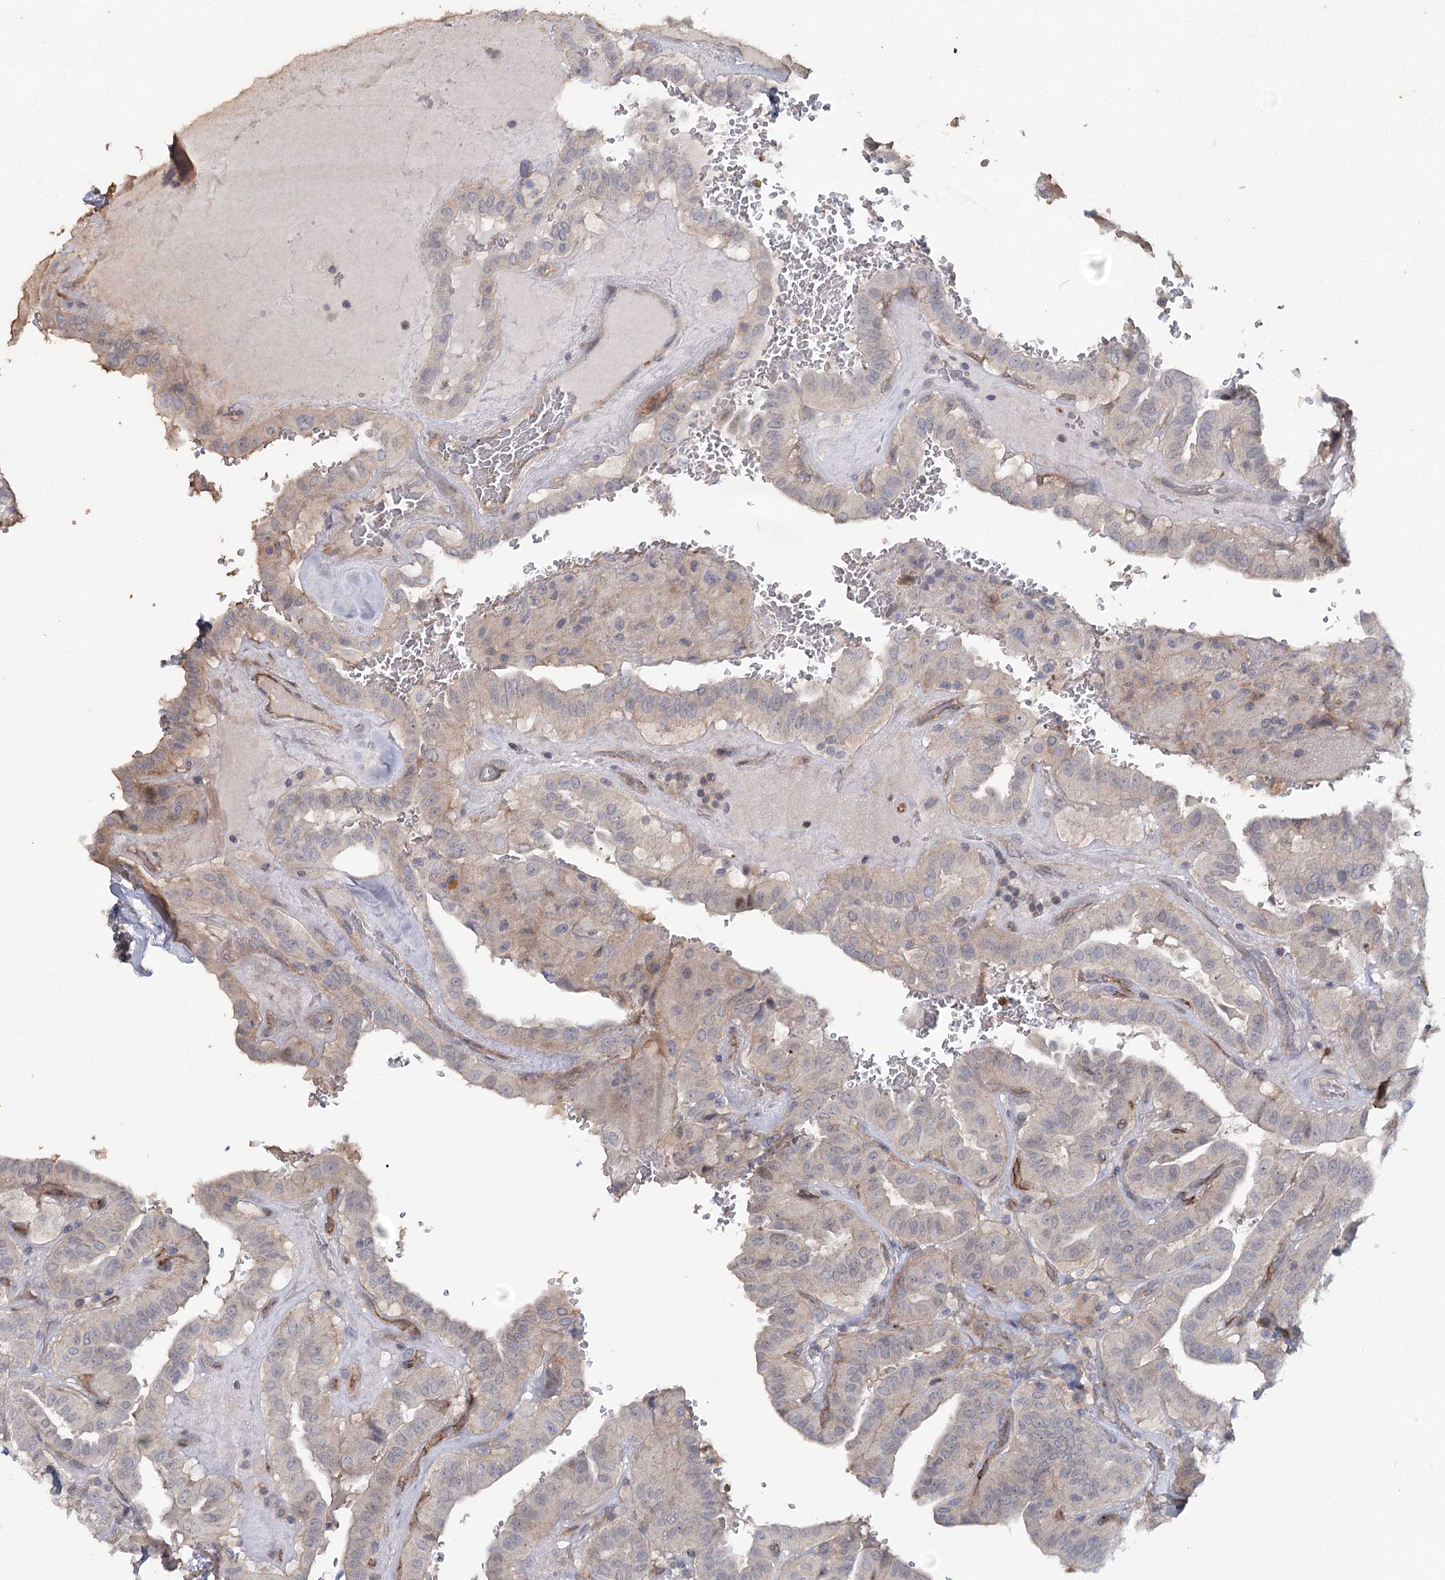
{"staining": {"intensity": "weak", "quantity": "<25%", "location": "cytoplasmic/membranous"}, "tissue": "thyroid cancer", "cell_type": "Tumor cells", "image_type": "cancer", "snomed": [{"axis": "morphology", "description": "Papillary adenocarcinoma, NOS"}, {"axis": "topography", "description": "Thyroid gland"}], "caption": "Tumor cells are negative for brown protein staining in thyroid cancer (papillary adenocarcinoma).", "gene": "MAP3K13", "patient": {"sex": "male", "age": 77}}